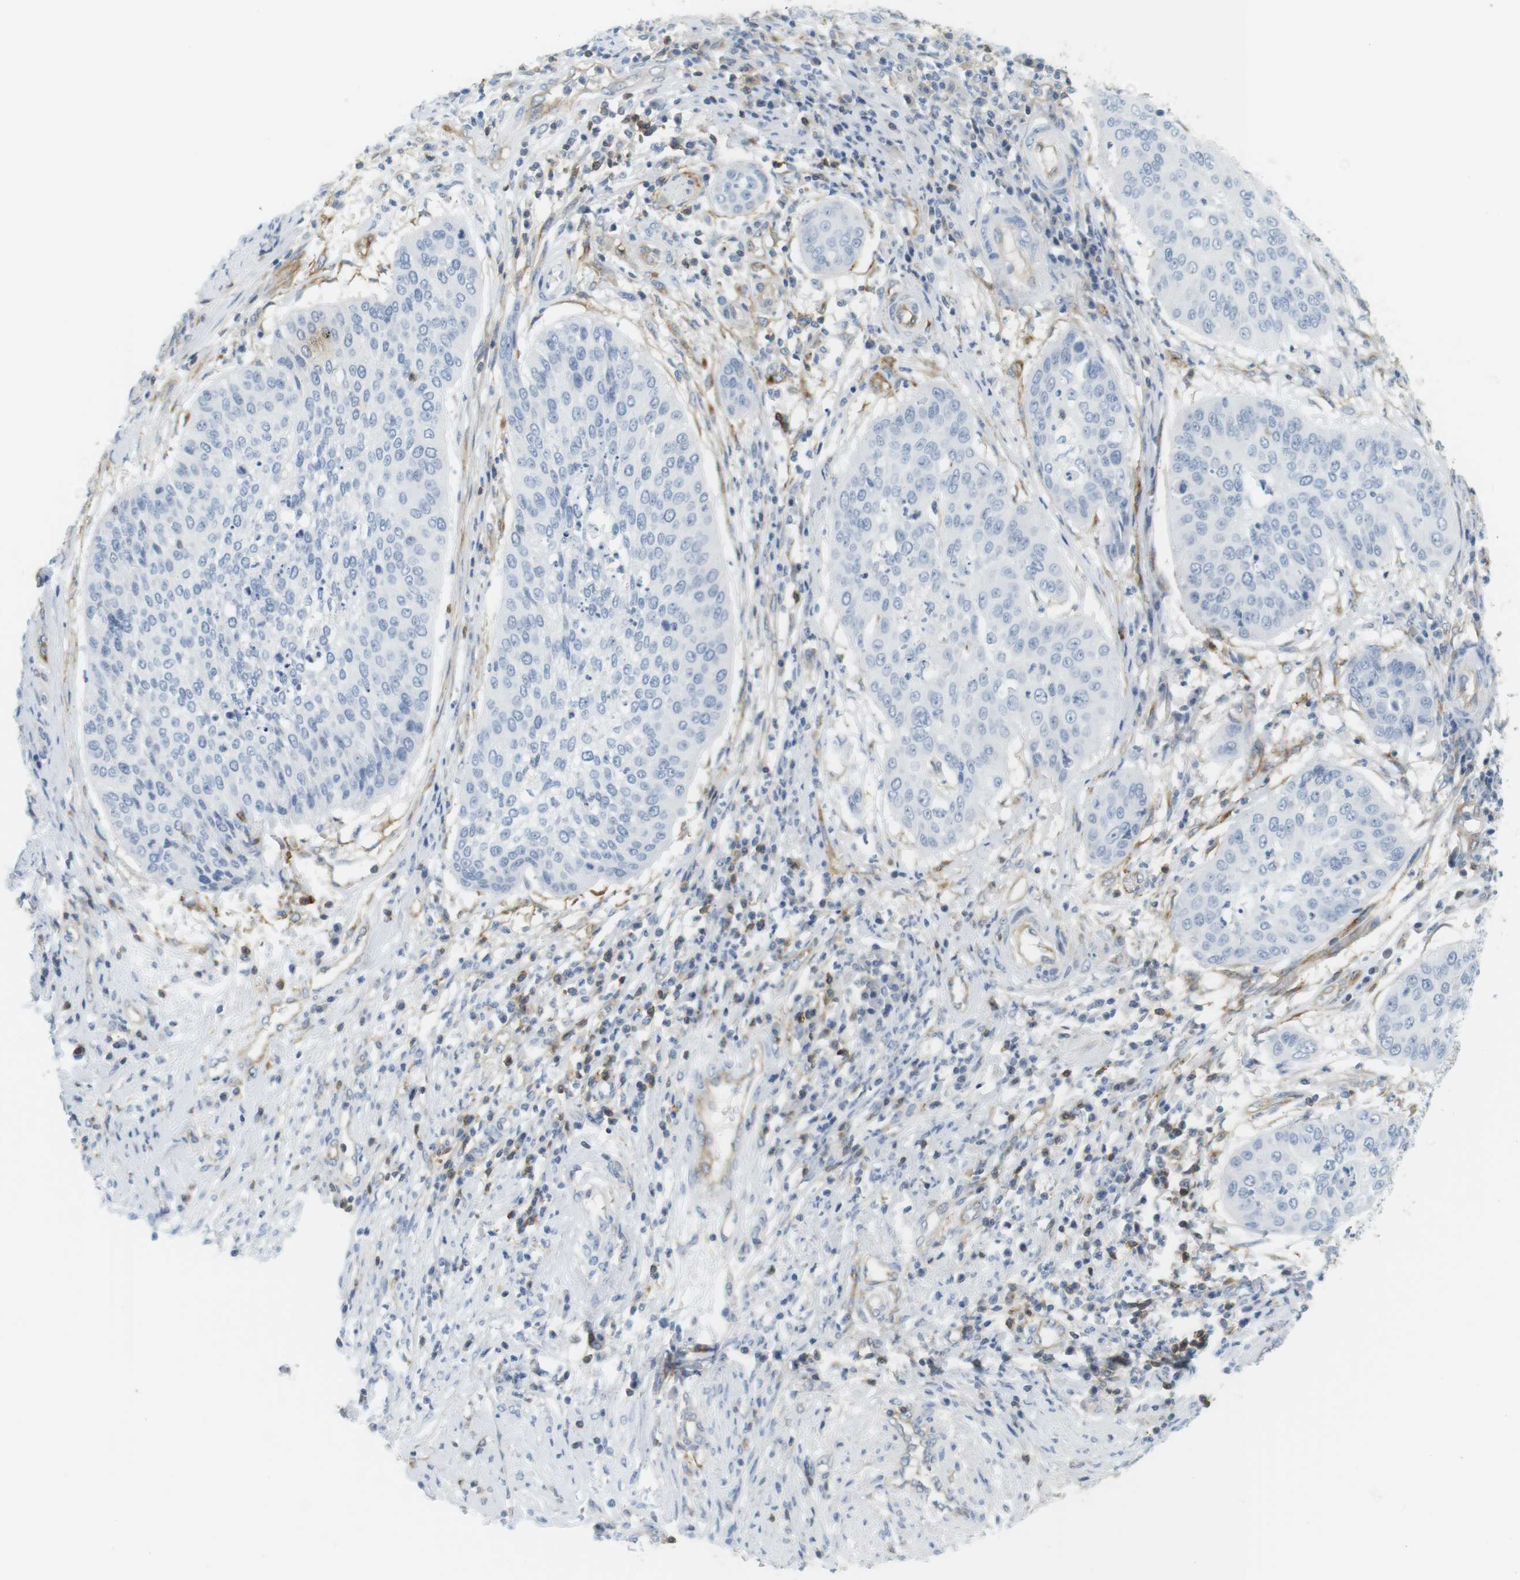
{"staining": {"intensity": "negative", "quantity": "none", "location": "none"}, "tissue": "cervical cancer", "cell_type": "Tumor cells", "image_type": "cancer", "snomed": [{"axis": "morphology", "description": "Normal tissue, NOS"}, {"axis": "morphology", "description": "Squamous cell carcinoma, NOS"}, {"axis": "topography", "description": "Cervix"}], "caption": "DAB (3,3'-diaminobenzidine) immunohistochemical staining of human cervical cancer (squamous cell carcinoma) displays no significant expression in tumor cells.", "gene": "F2R", "patient": {"sex": "female", "age": 39}}